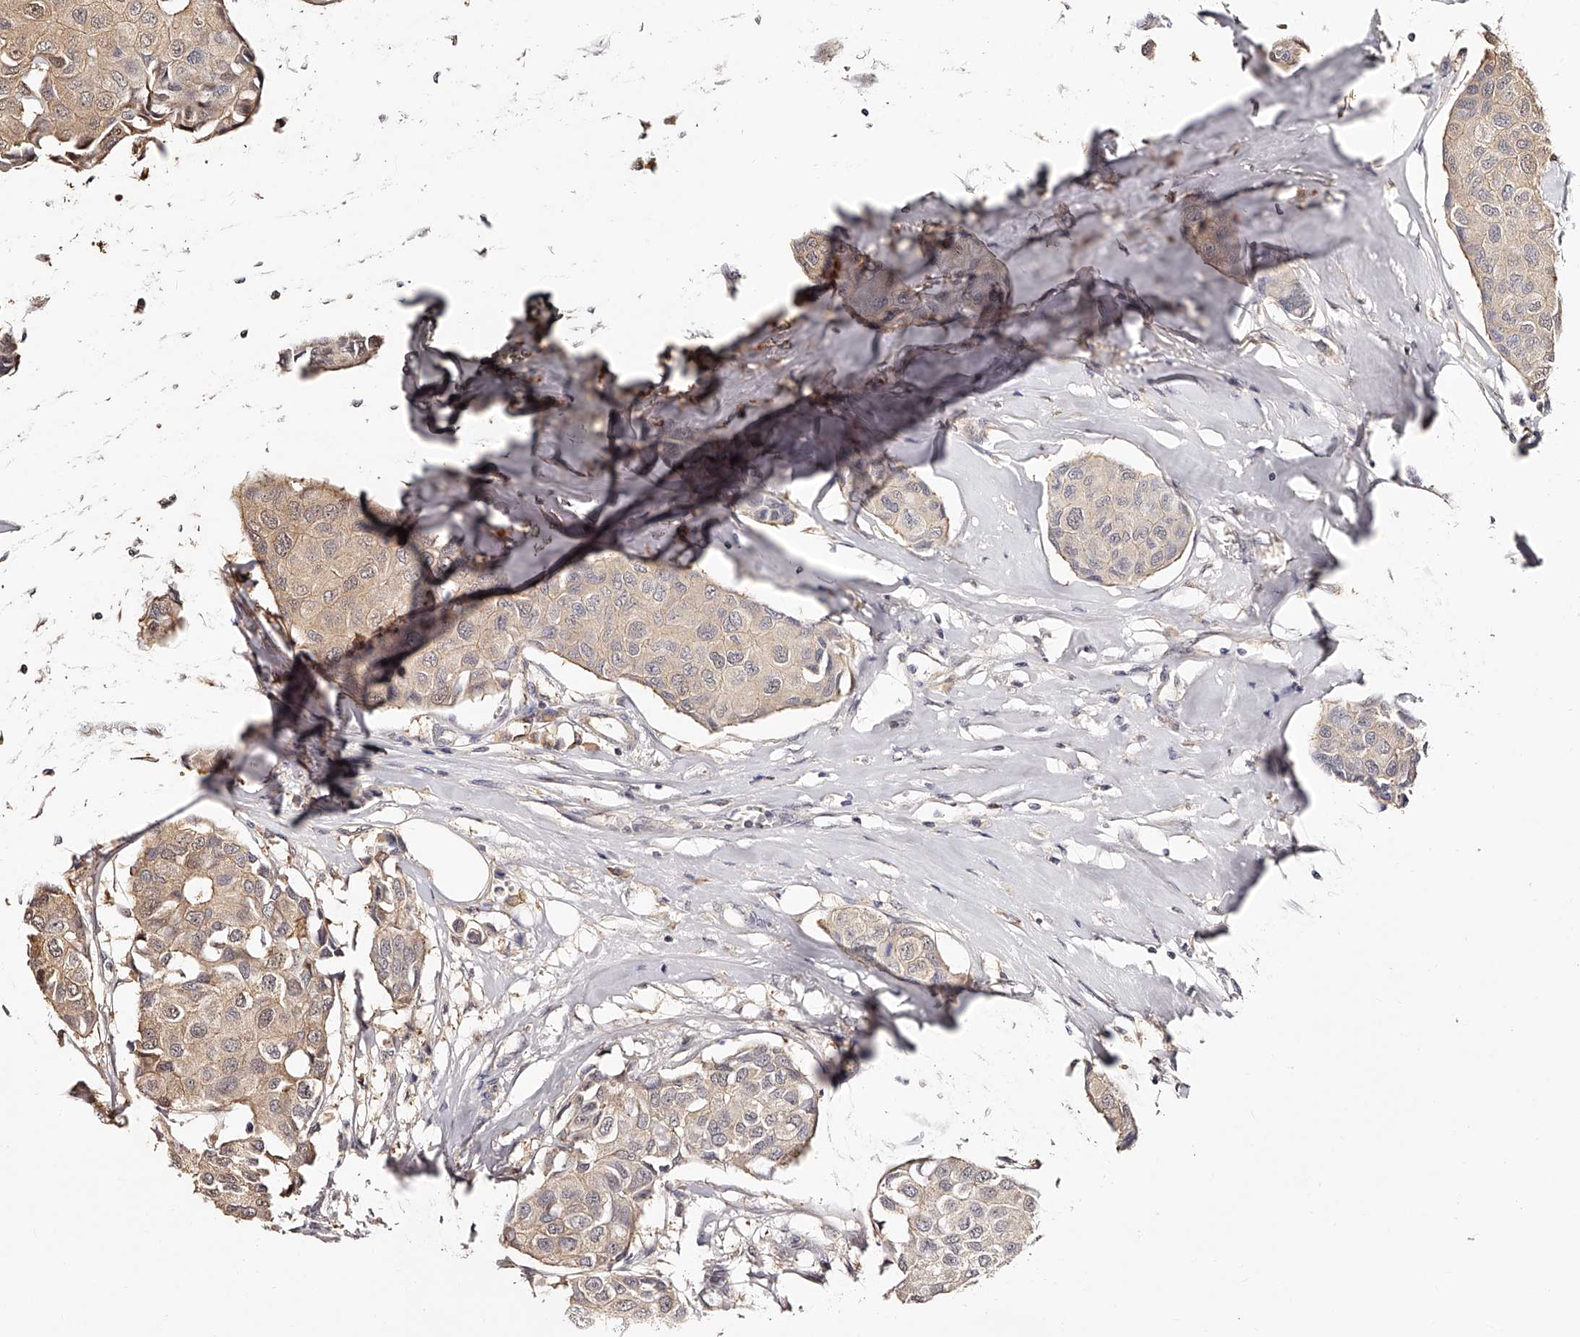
{"staining": {"intensity": "moderate", "quantity": ">75%", "location": "cytoplasmic/membranous"}, "tissue": "breast cancer", "cell_type": "Tumor cells", "image_type": "cancer", "snomed": [{"axis": "morphology", "description": "Duct carcinoma"}, {"axis": "topography", "description": "Breast"}], "caption": "About >75% of tumor cells in human infiltrating ductal carcinoma (breast) reveal moderate cytoplasmic/membranous protein positivity as visualized by brown immunohistochemical staining.", "gene": "ZNF582", "patient": {"sex": "female", "age": 80}}